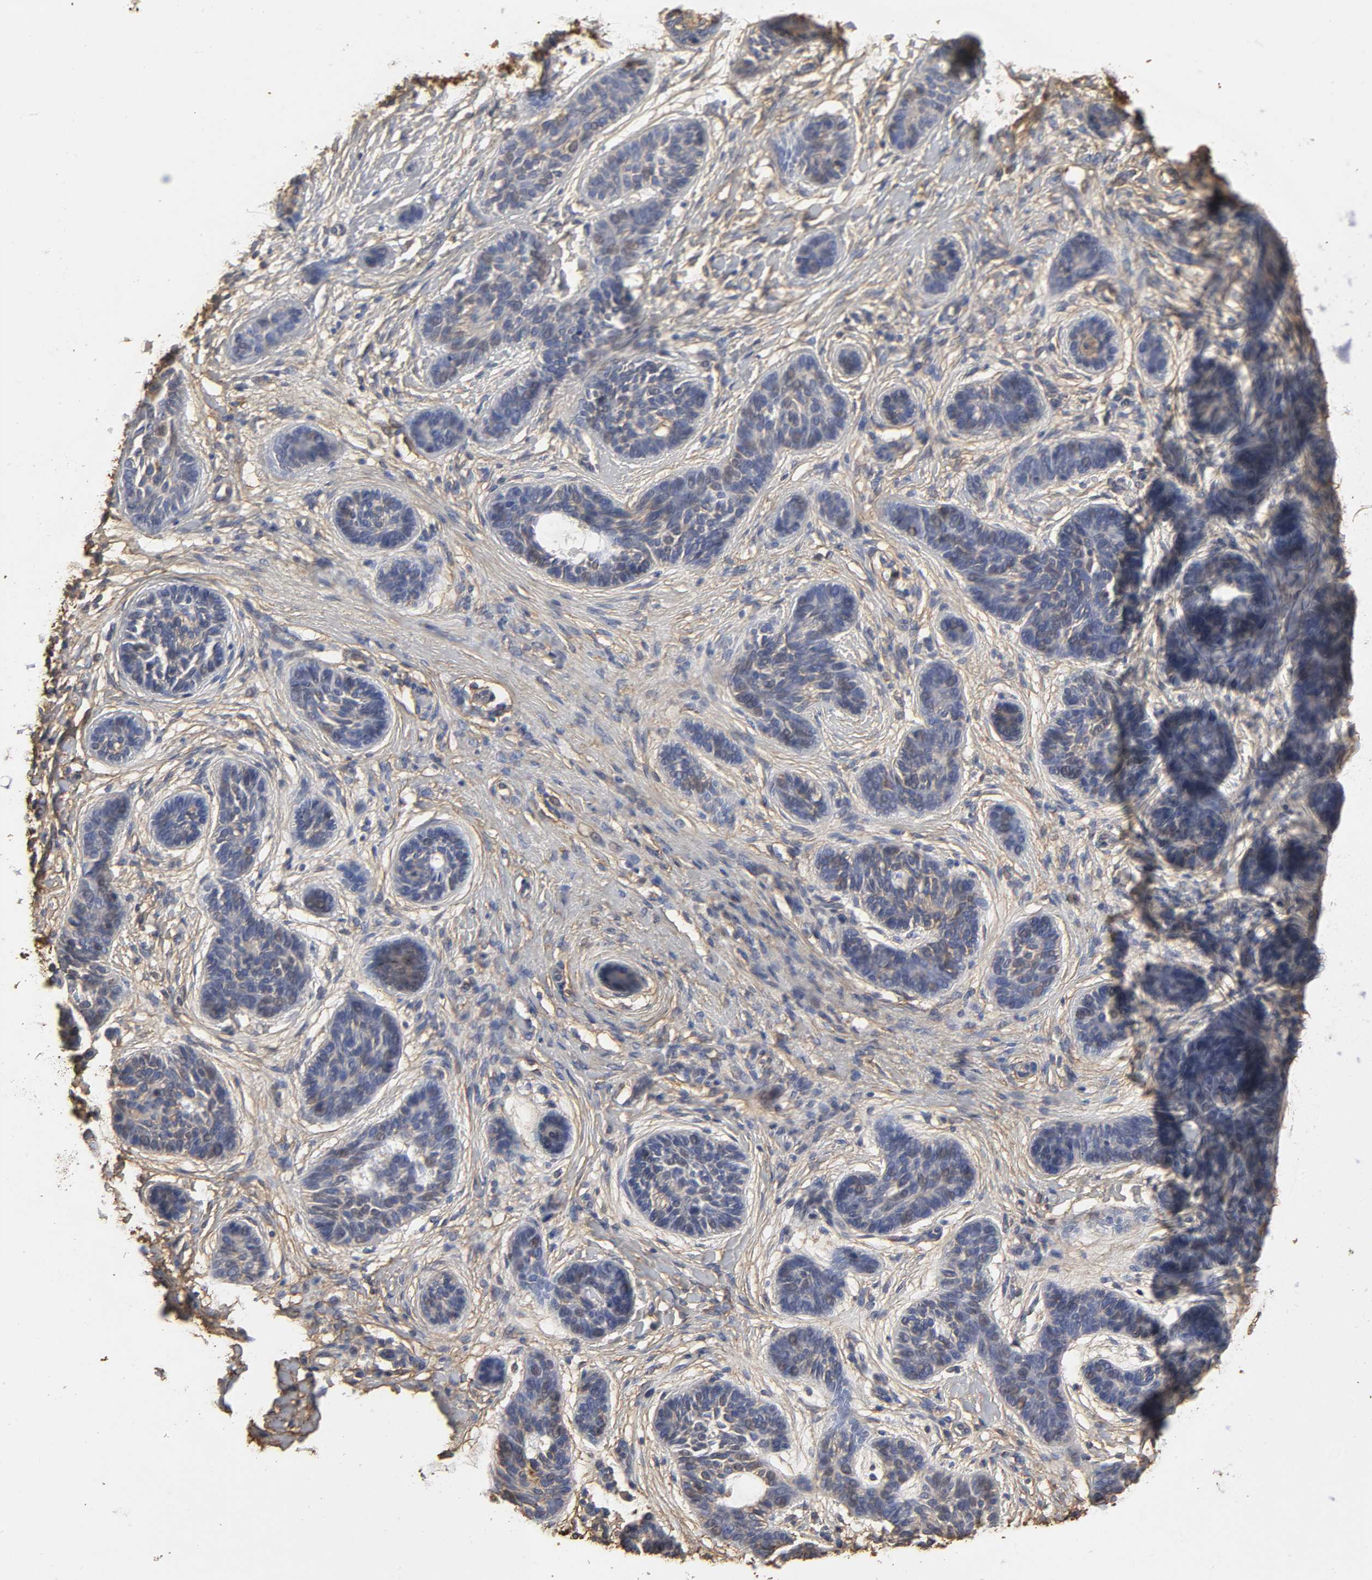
{"staining": {"intensity": "weak", "quantity": "<25%", "location": "cytoplasmic/membranous,nuclear"}, "tissue": "skin cancer", "cell_type": "Tumor cells", "image_type": "cancer", "snomed": [{"axis": "morphology", "description": "Normal tissue, NOS"}, {"axis": "morphology", "description": "Basal cell carcinoma"}, {"axis": "topography", "description": "Skin"}], "caption": "Image shows no protein staining in tumor cells of skin cancer (basal cell carcinoma) tissue. (Brightfield microscopy of DAB IHC at high magnification).", "gene": "ANXA2", "patient": {"sex": "male", "age": 63}}